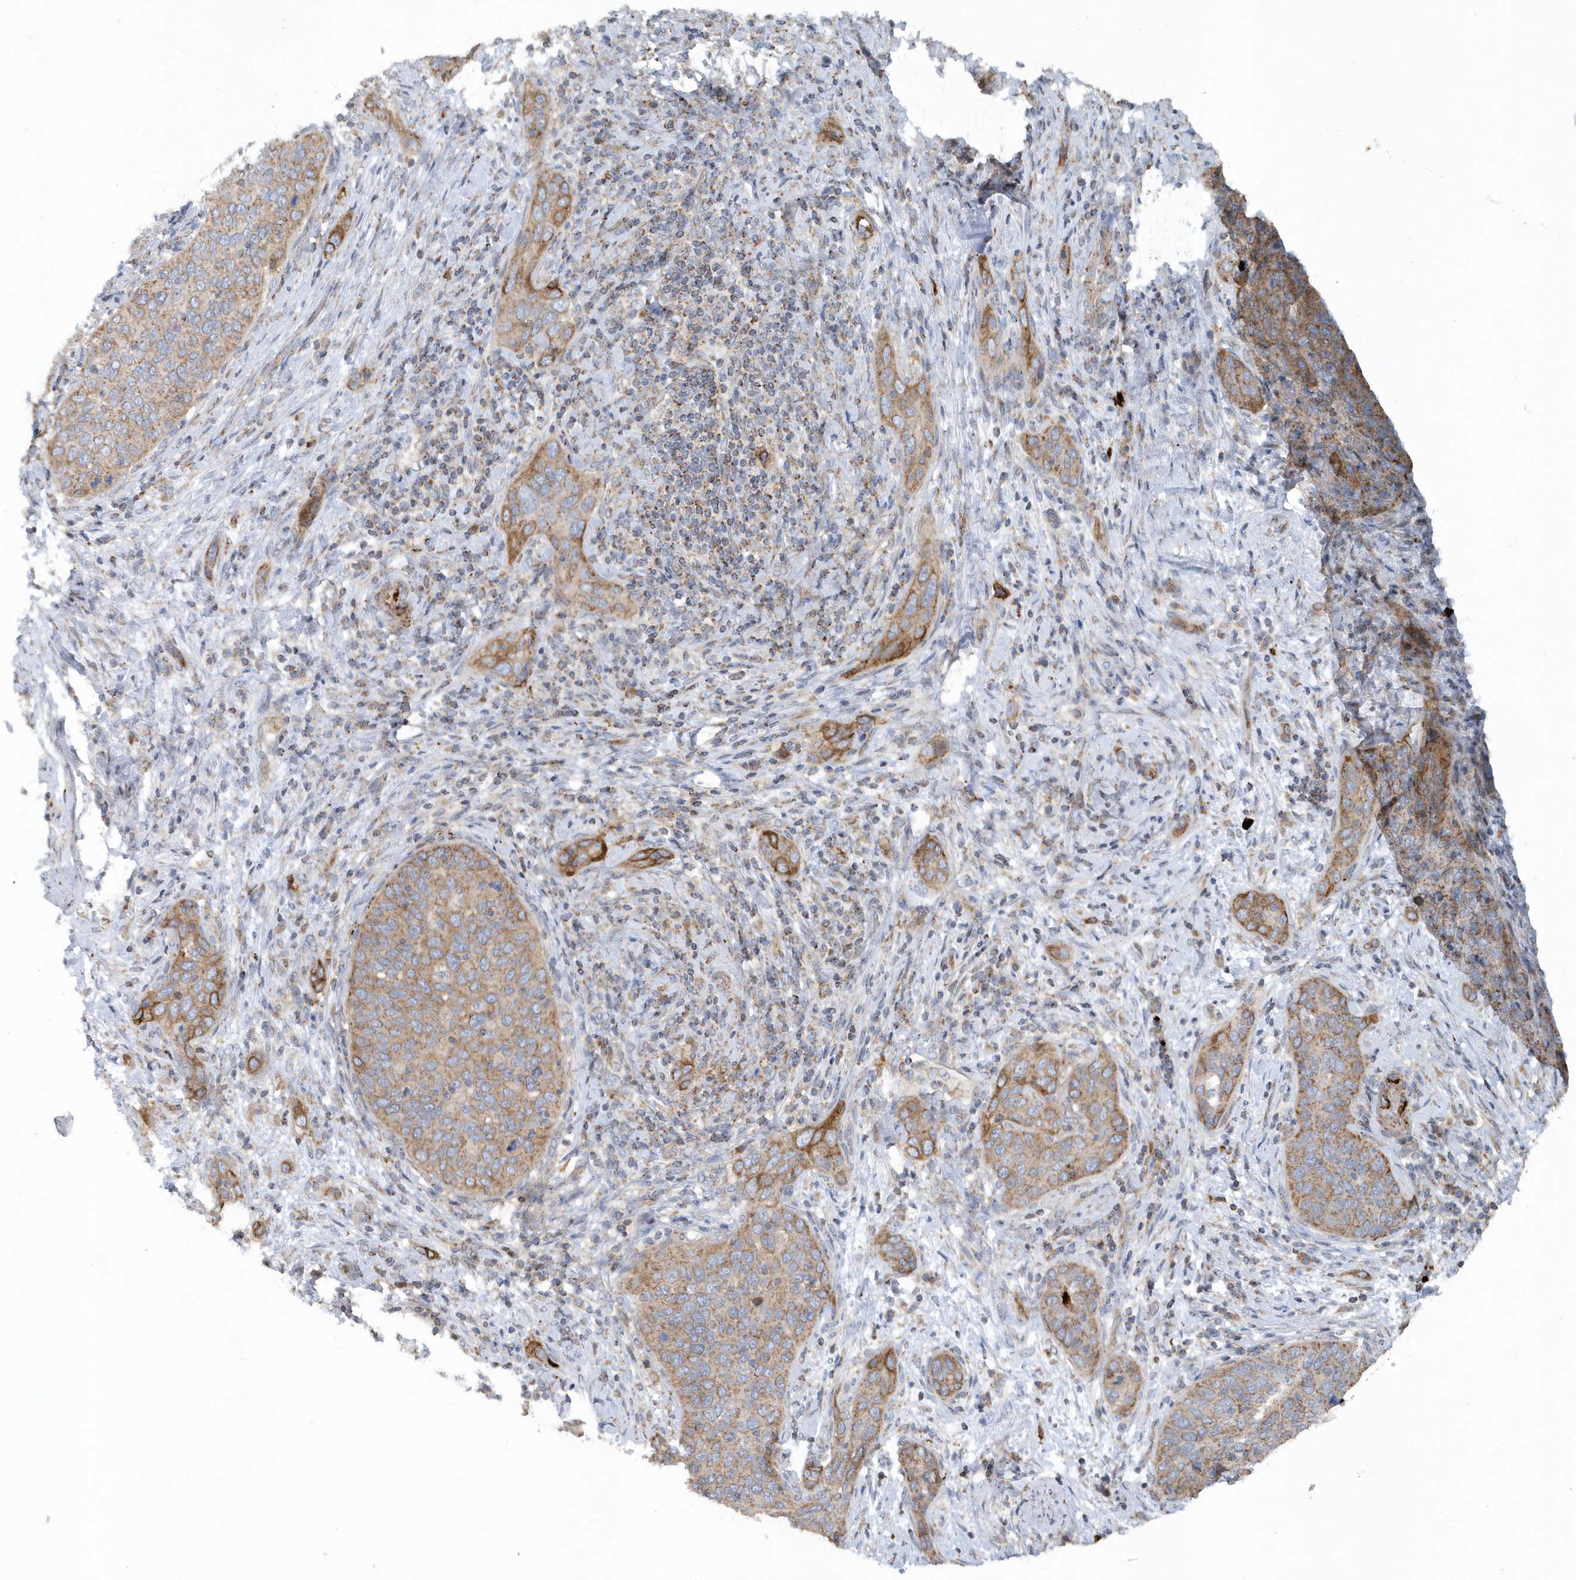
{"staining": {"intensity": "moderate", "quantity": ">75%", "location": "cytoplasmic/membranous"}, "tissue": "cervical cancer", "cell_type": "Tumor cells", "image_type": "cancer", "snomed": [{"axis": "morphology", "description": "Squamous cell carcinoma, NOS"}, {"axis": "topography", "description": "Cervix"}], "caption": "This micrograph reveals immunohistochemistry staining of human cervical cancer, with medium moderate cytoplasmic/membranous expression in approximately >75% of tumor cells.", "gene": "SLC38A2", "patient": {"sex": "female", "age": 60}}